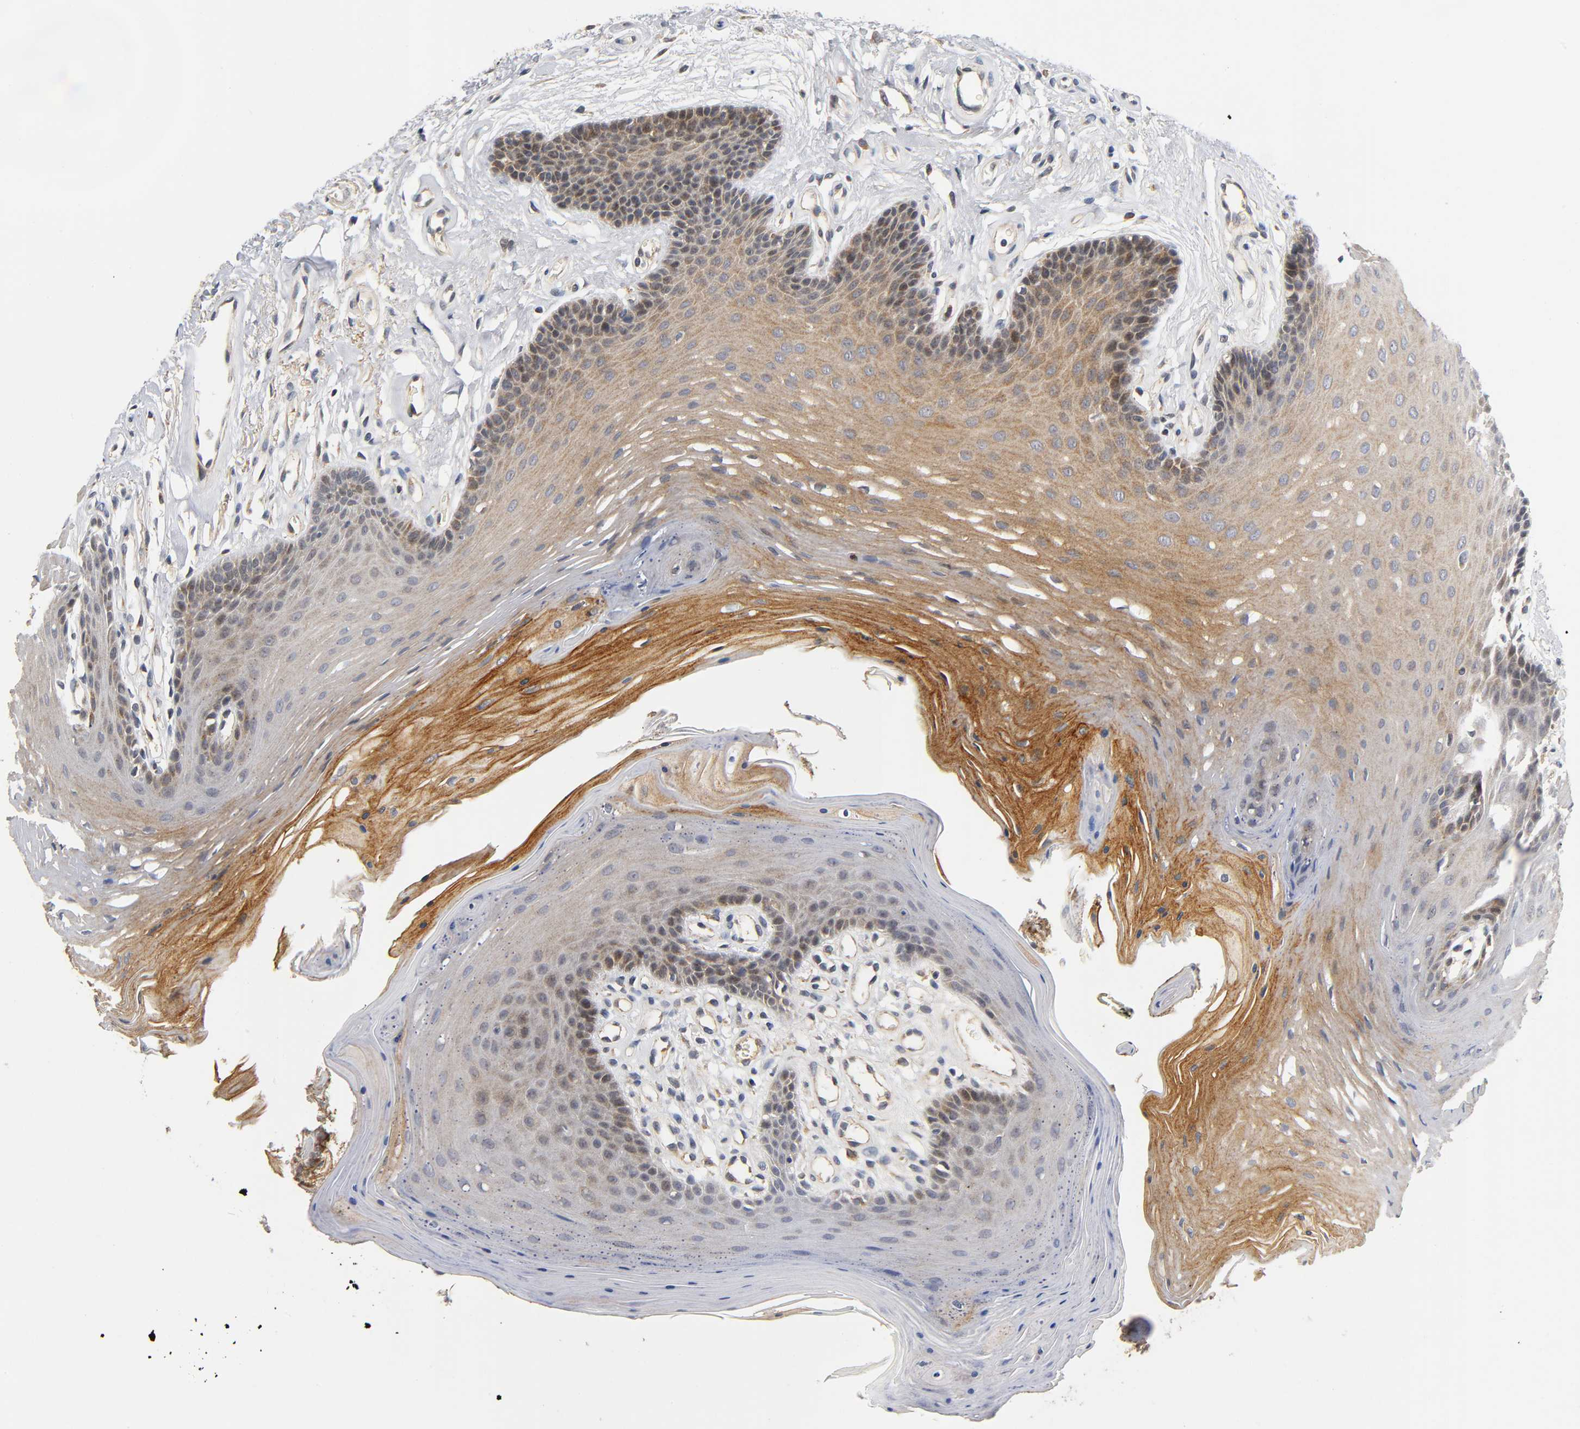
{"staining": {"intensity": "weak", "quantity": ">75%", "location": "cytoplasmic/membranous"}, "tissue": "oral mucosa", "cell_type": "Squamous epithelial cells", "image_type": "normal", "snomed": [{"axis": "morphology", "description": "Normal tissue, NOS"}, {"axis": "topography", "description": "Oral tissue"}], "caption": "Immunohistochemistry photomicrograph of benign oral mucosa stained for a protein (brown), which reveals low levels of weak cytoplasmic/membranous expression in approximately >75% of squamous epithelial cells.", "gene": "NRP1", "patient": {"sex": "male", "age": 62}}